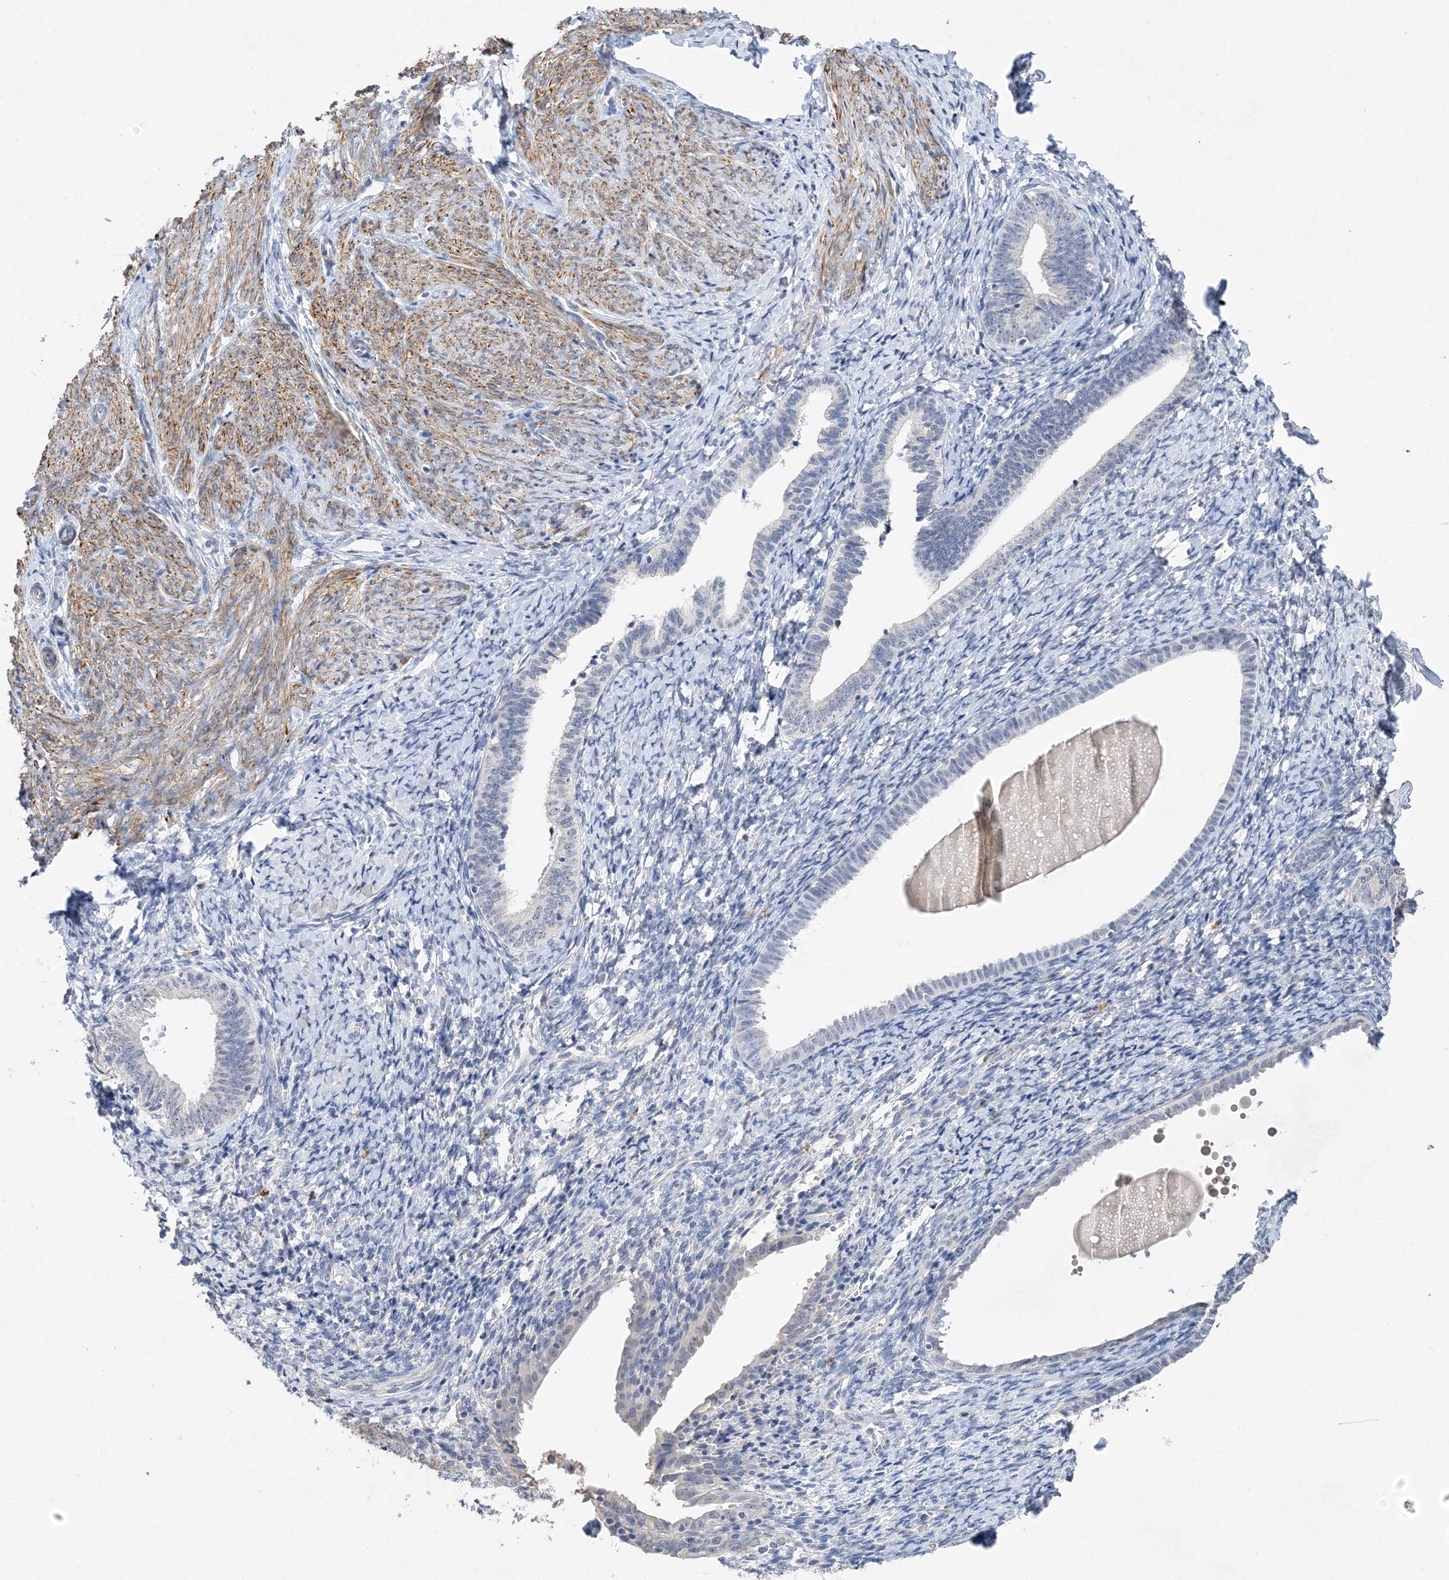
{"staining": {"intensity": "negative", "quantity": "none", "location": "none"}, "tissue": "endometrium", "cell_type": "Cells in endometrial stroma", "image_type": "normal", "snomed": [{"axis": "morphology", "description": "Normal tissue, NOS"}, {"axis": "topography", "description": "Endometrium"}], "caption": "Immunohistochemical staining of normal endometrium demonstrates no significant positivity in cells in endometrial stroma. The staining is performed using DAB brown chromogen with nuclei counter-stained in using hematoxylin.", "gene": "C11orf58", "patient": {"sex": "female", "age": 72}}